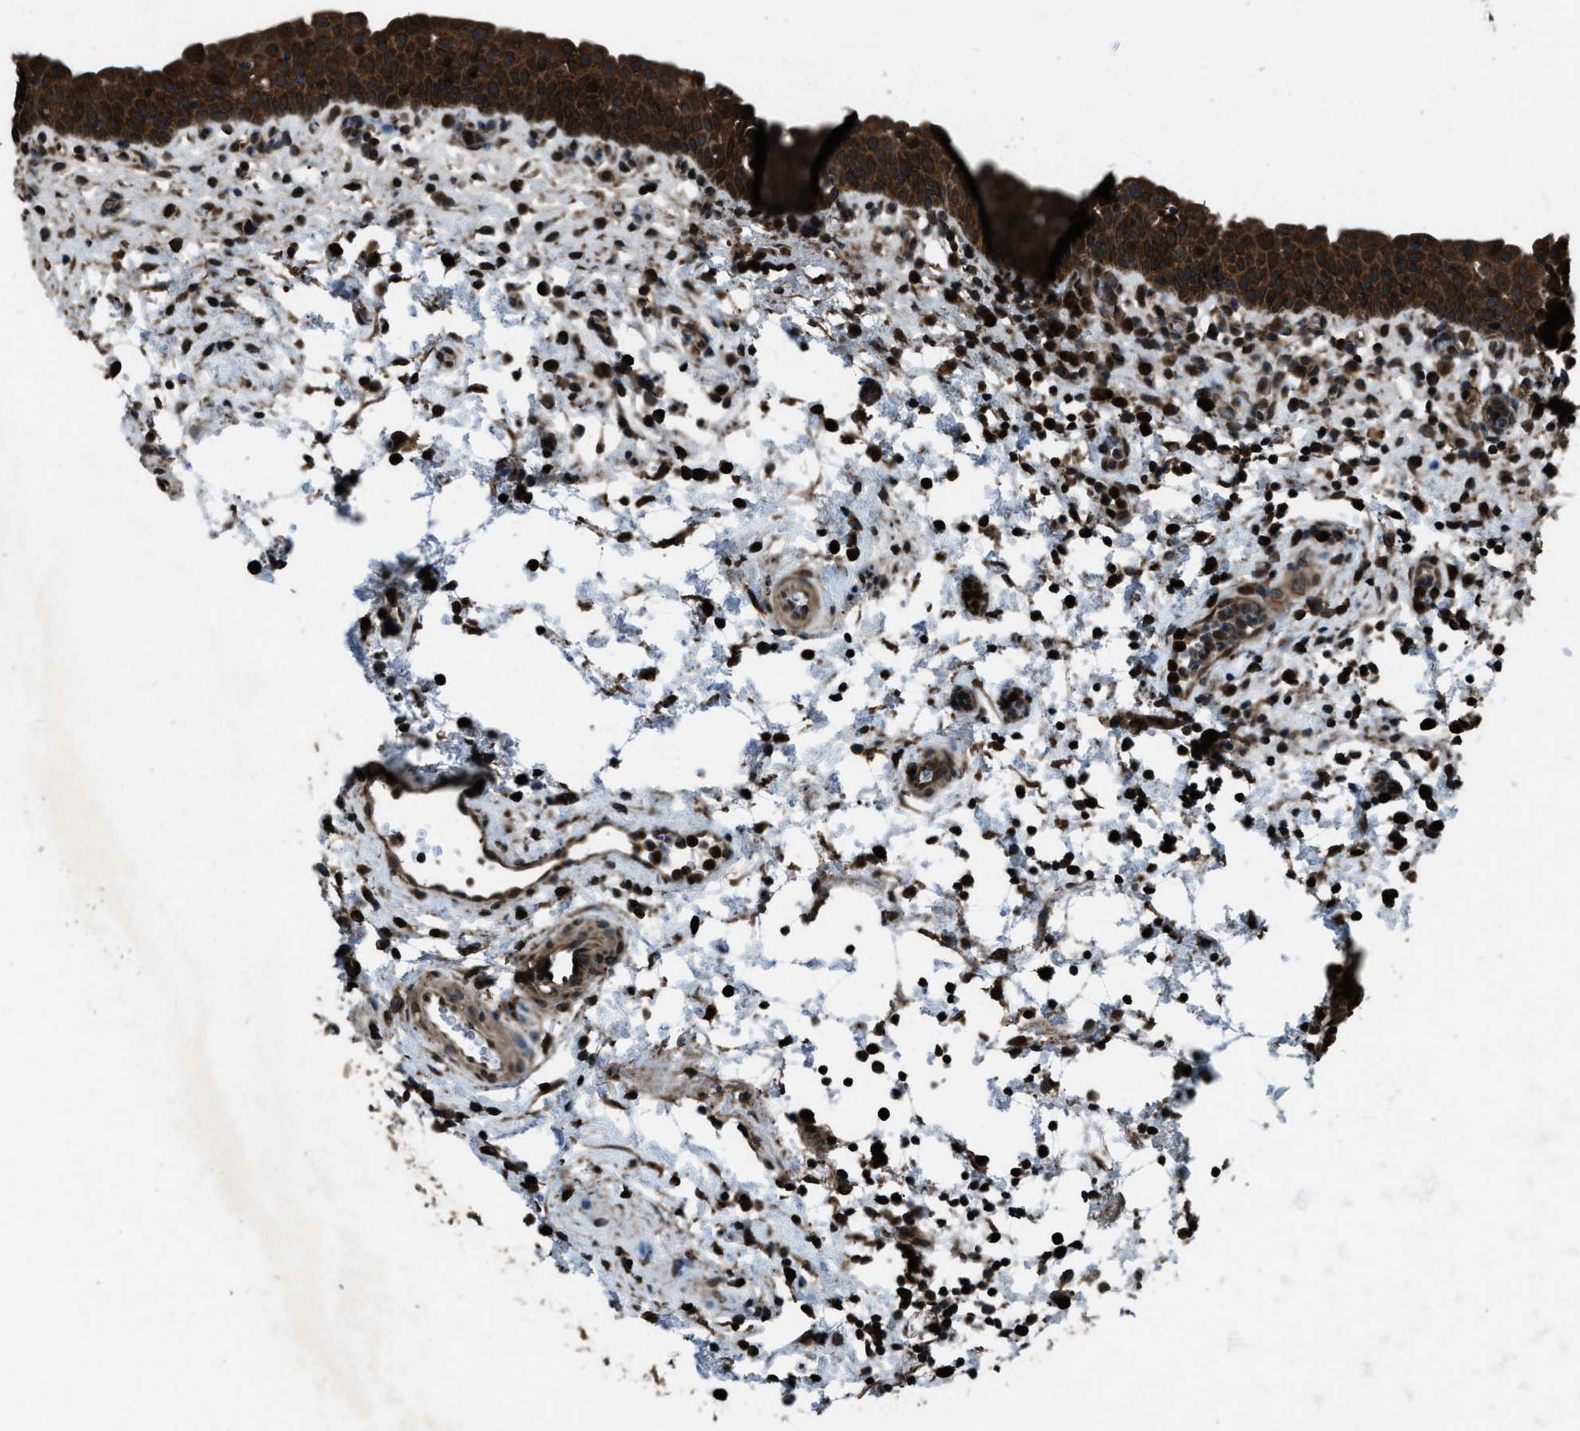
{"staining": {"intensity": "strong", "quantity": ">75%", "location": "cytoplasmic/membranous"}, "tissue": "urinary bladder", "cell_type": "Urothelial cells", "image_type": "normal", "snomed": [{"axis": "morphology", "description": "Normal tissue, NOS"}, {"axis": "topography", "description": "Urinary bladder"}], "caption": "Protein staining of normal urinary bladder displays strong cytoplasmic/membranous positivity in about >75% of urothelial cells.", "gene": "TRIM4", "patient": {"sex": "male", "age": 37}}